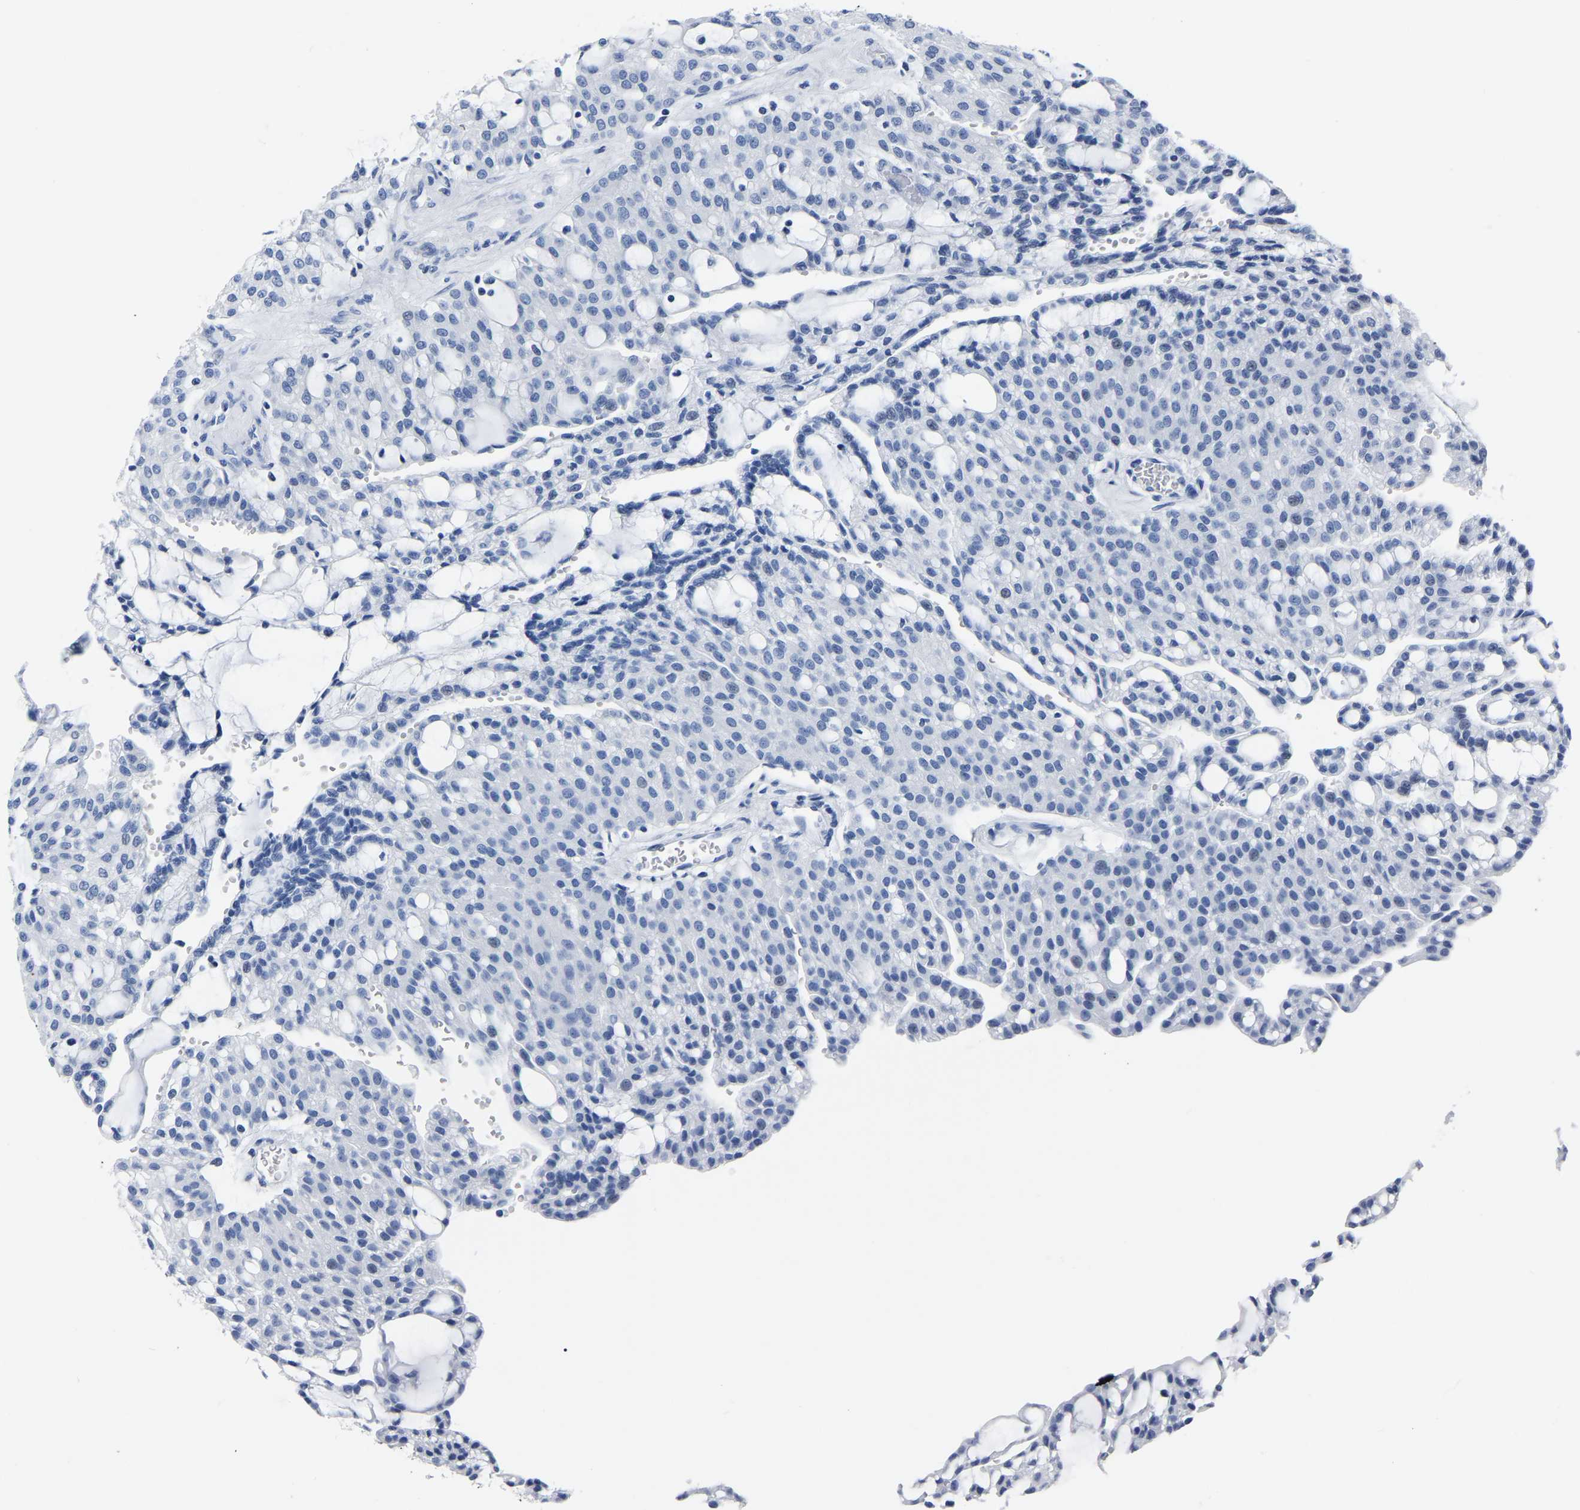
{"staining": {"intensity": "negative", "quantity": "none", "location": "none"}, "tissue": "renal cancer", "cell_type": "Tumor cells", "image_type": "cancer", "snomed": [{"axis": "morphology", "description": "Adenocarcinoma, NOS"}, {"axis": "topography", "description": "Kidney"}], "caption": "Immunohistochemical staining of human adenocarcinoma (renal) displays no significant positivity in tumor cells.", "gene": "IMPG2", "patient": {"sex": "male", "age": 63}}